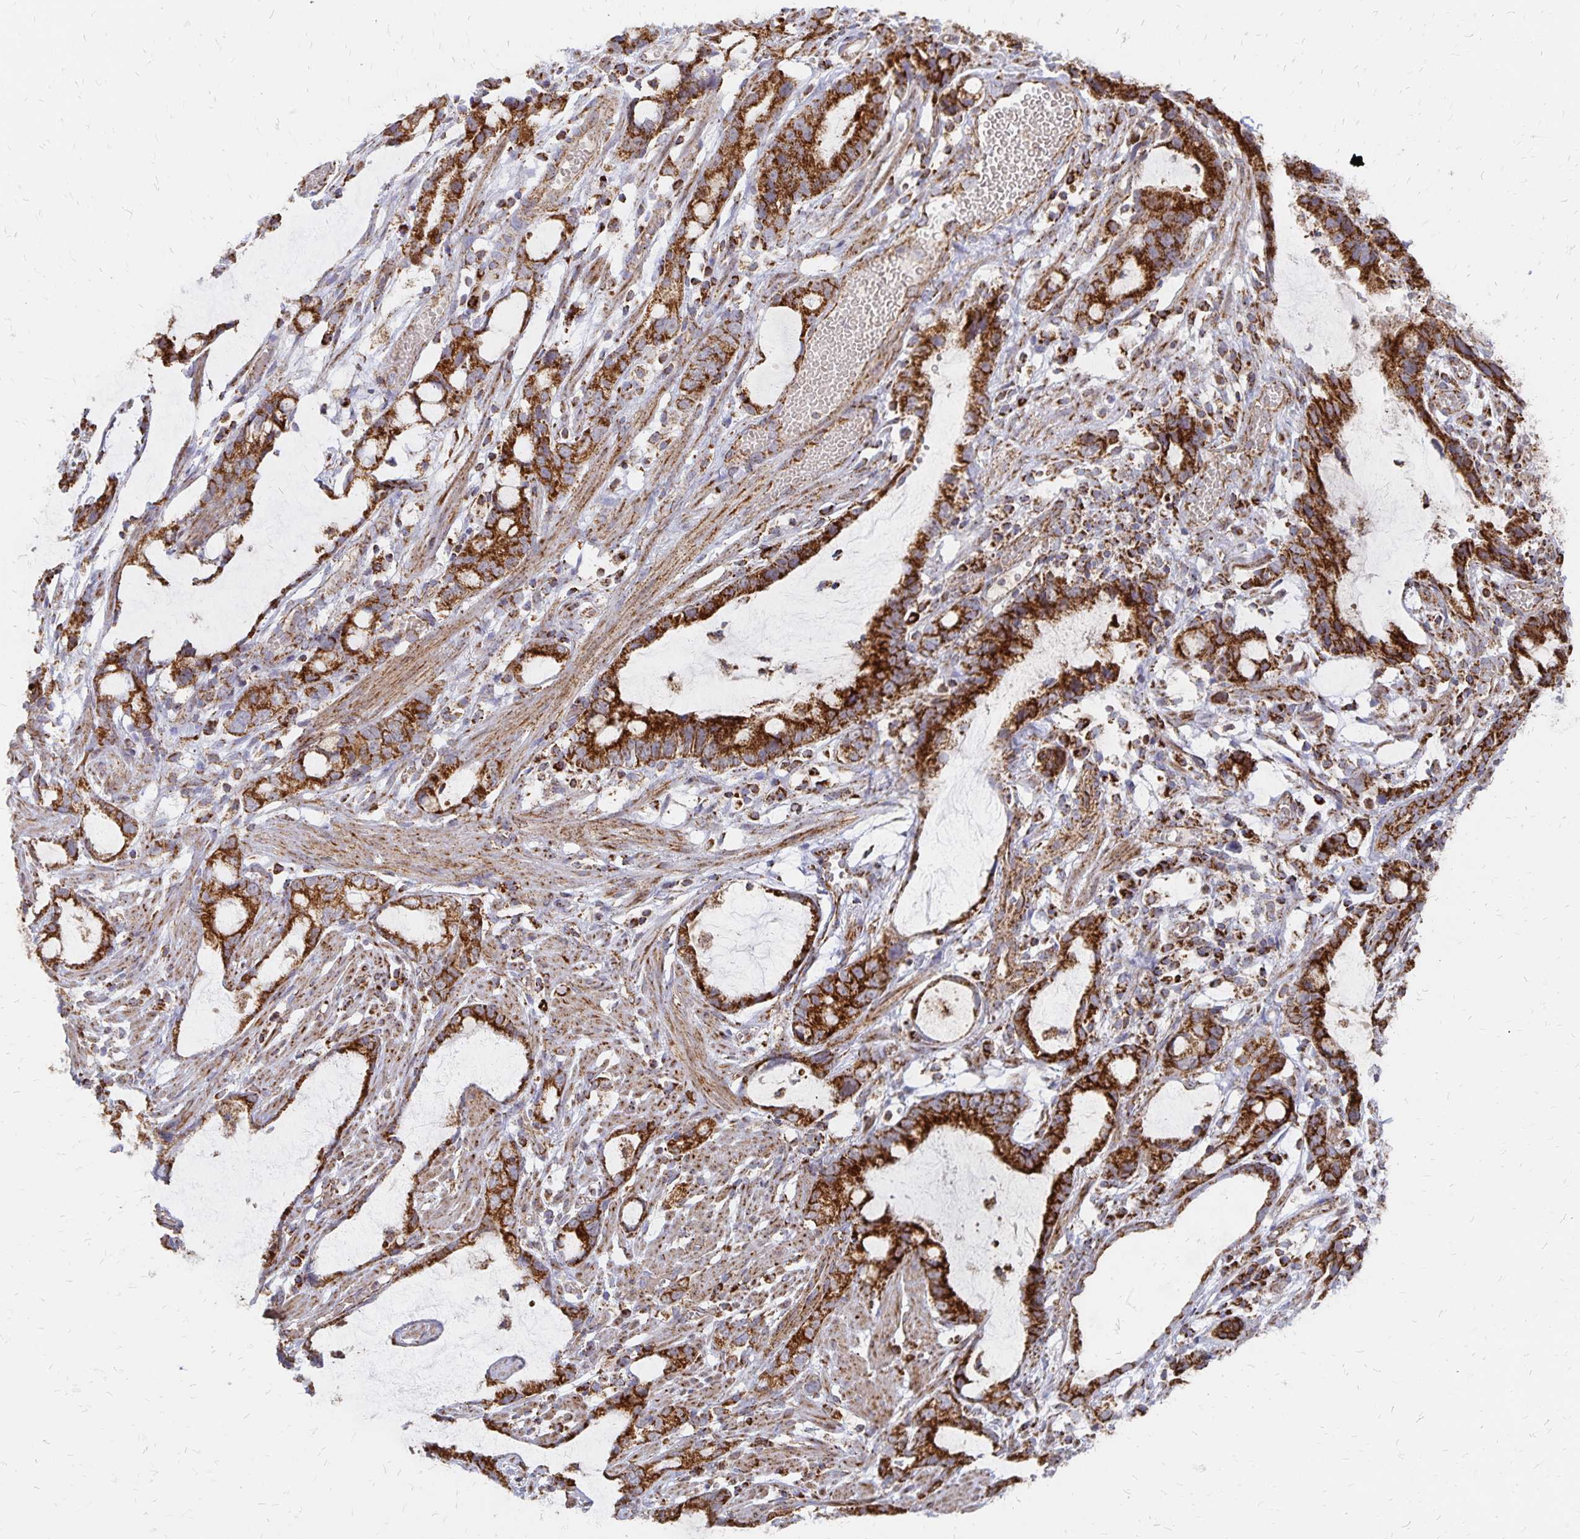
{"staining": {"intensity": "strong", "quantity": ">75%", "location": "cytoplasmic/membranous"}, "tissue": "stomach cancer", "cell_type": "Tumor cells", "image_type": "cancer", "snomed": [{"axis": "morphology", "description": "Adenocarcinoma, NOS"}, {"axis": "topography", "description": "Stomach"}], "caption": "The histopathology image demonstrates a brown stain indicating the presence of a protein in the cytoplasmic/membranous of tumor cells in stomach cancer. Using DAB (brown) and hematoxylin (blue) stains, captured at high magnification using brightfield microscopy.", "gene": "STOML2", "patient": {"sex": "male", "age": 55}}